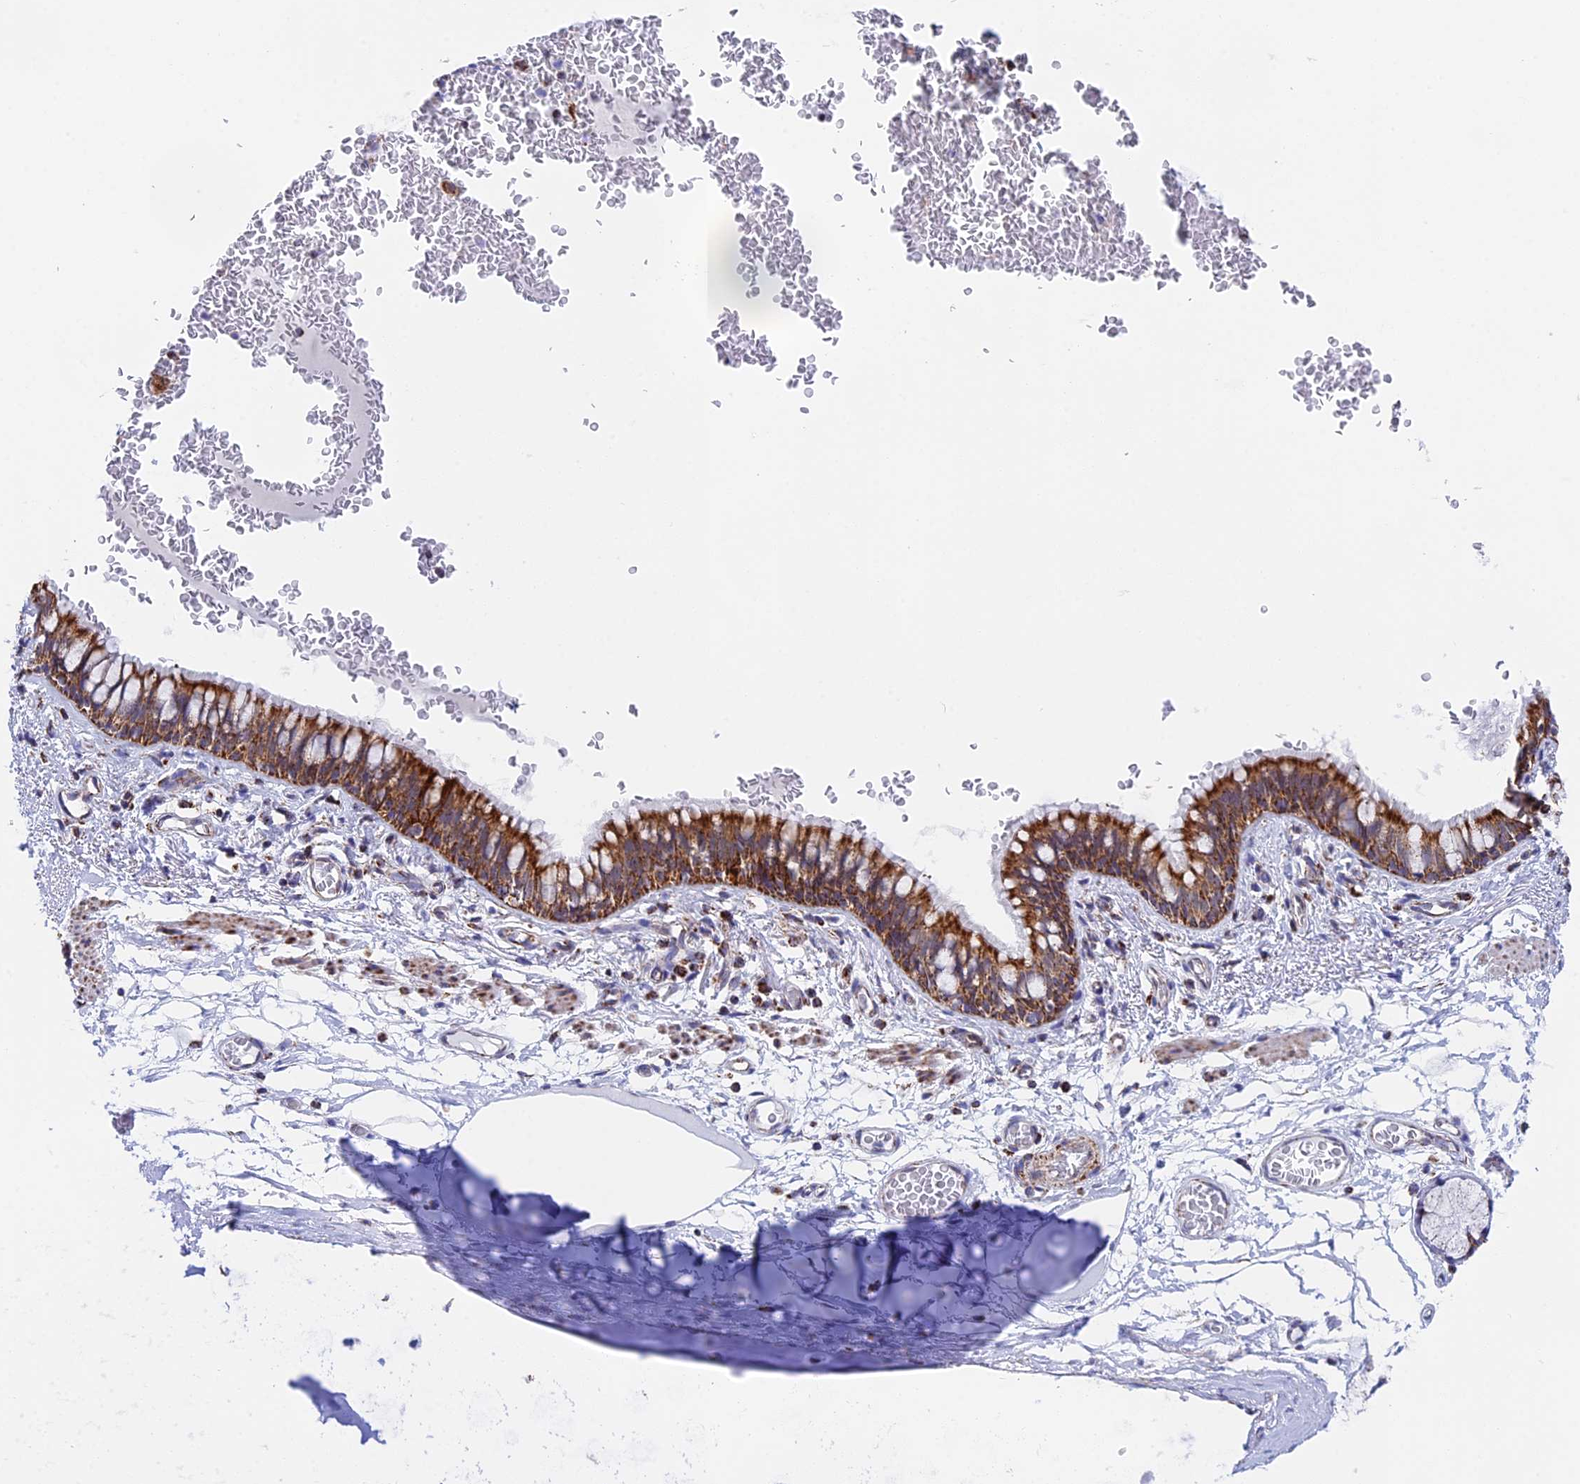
{"staining": {"intensity": "strong", "quantity": ">75%", "location": "cytoplasmic/membranous"}, "tissue": "bronchus", "cell_type": "Respiratory epithelial cells", "image_type": "normal", "snomed": [{"axis": "morphology", "description": "Normal tissue, NOS"}, {"axis": "topography", "description": "Cartilage tissue"}, {"axis": "topography", "description": "Bronchus"}], "caption": "Bronchus stained with IHC exhibits strong cytoplasmic/membranous staining in approximately >75% of respiratory epithelial cells. The staining is performed using DAB brown chromogen to label protein expression. The nuclei are counter-stained blue using hematoxylin.", "gene": "CDC16", "patient": {"sex": "female", "age": 36}}